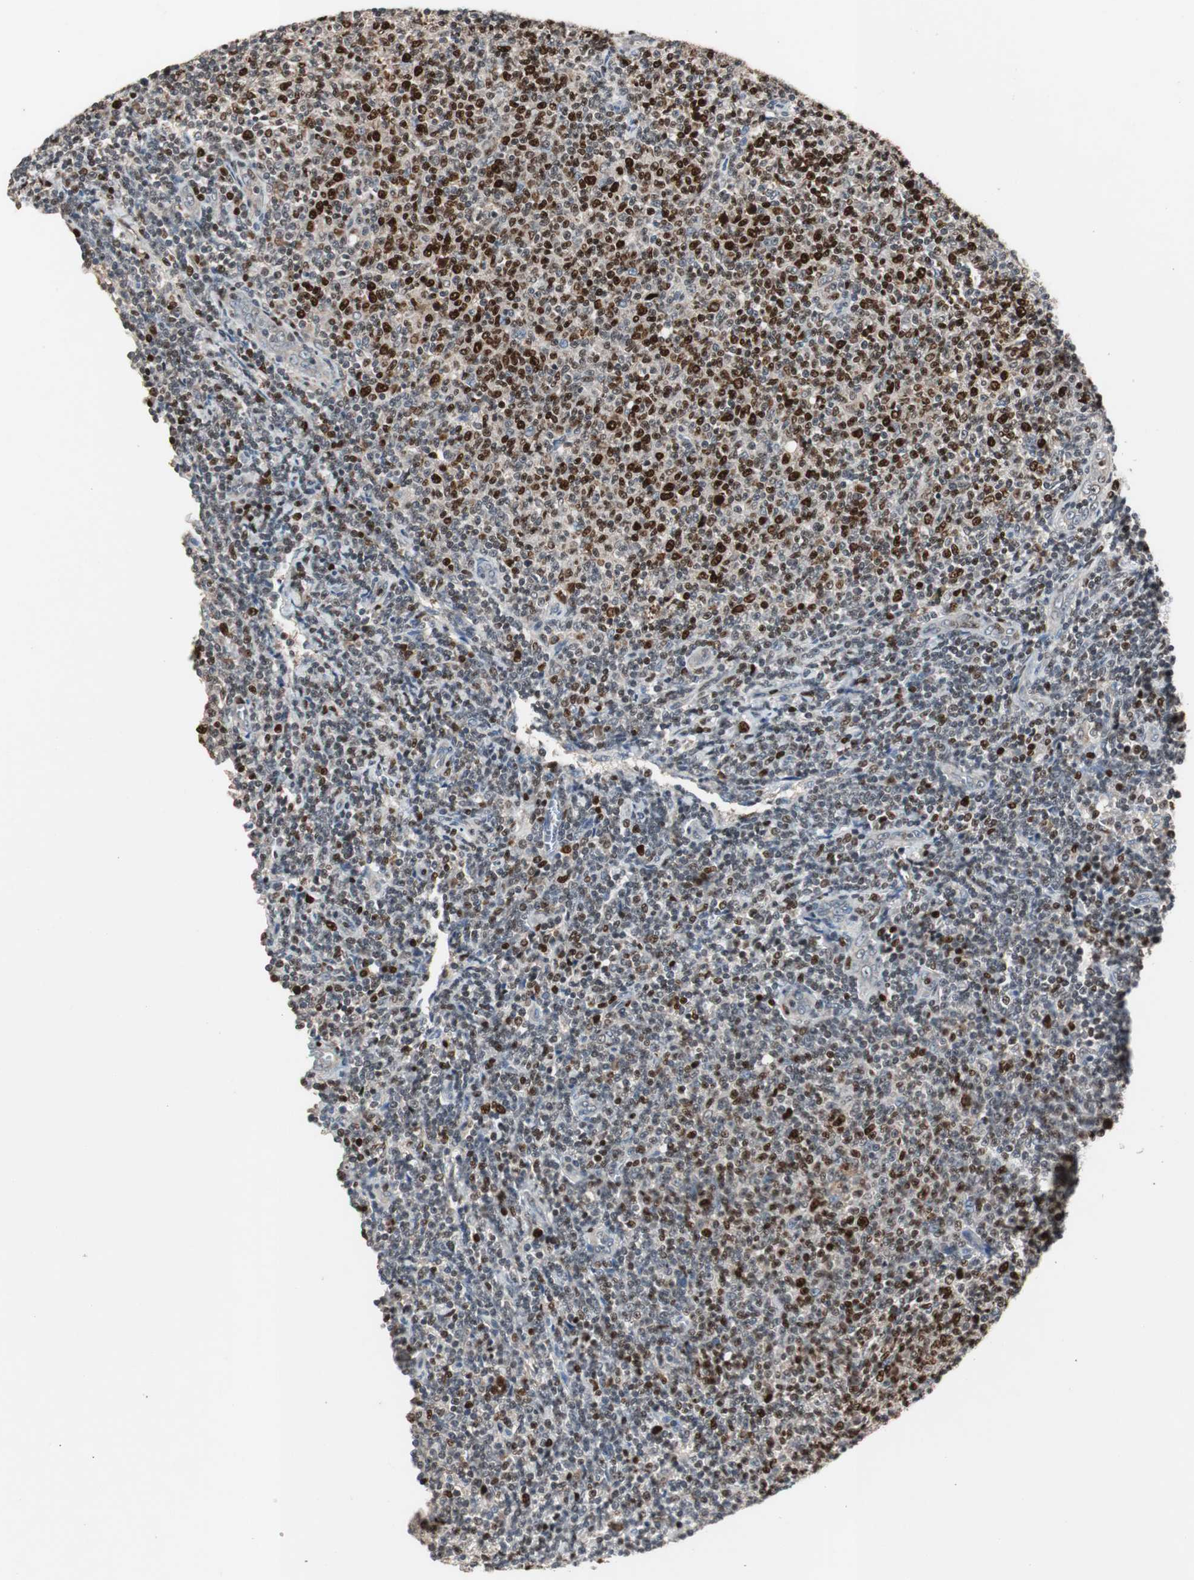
{"staining": {"intensity": "strong", "quantity": "25%-75%", "location": "nuclear"}, "tissue": "lymphoma", "cell_type": "Tumor cells", "image_type": "cancer", "snomed": [{"axis": "morphology", "description": "Malignant lymphoma, non-Hodgkin's type, Low grade"}, {"axis": "topography", "description": "Lymph node"}], "caption": "This is a photomicrograph of immunohistochemistry (IHC) staining of lymphoma, which shows strong staining in the nuclear of tumor cells.", "gene": "FEN1", "patient": {"sex": "male", "age": 66}}